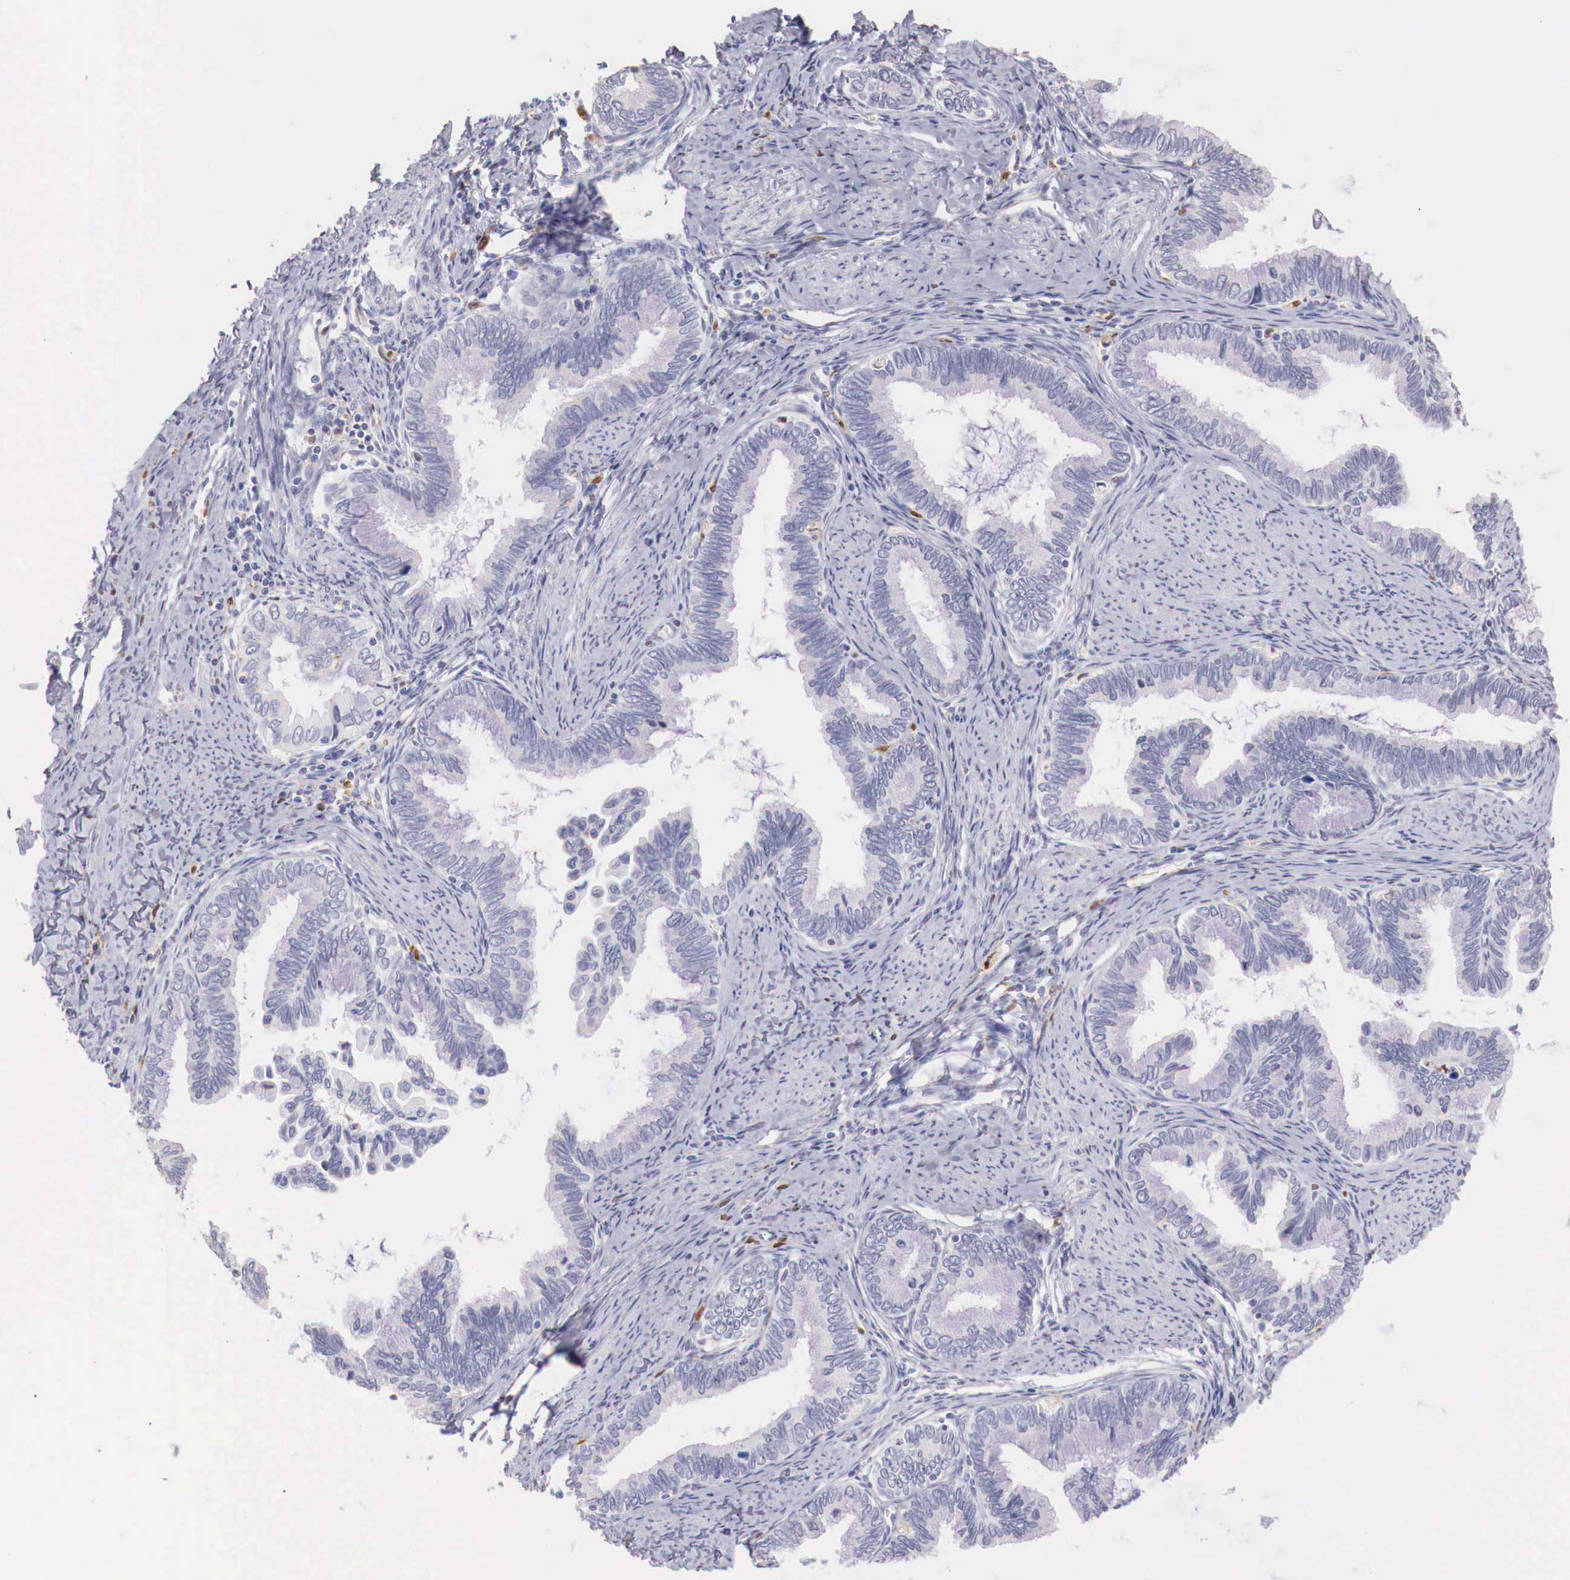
{"staining": {"intensity": "negative", "quantity": "none", "location": "none"}, "tissue": "cervical cancer", "cell_type": "Tumor cells", "image_type": "cancer", "snomed": [{"axis": "morphology", "description": "Adenocarcinoma, NOS"}, {"axis": "topography", "description": "Cervix"}], "caption": "High power microscopy photomicrograph of an immunohistochemistry (IHC) image of cervical adenocarcinoma, revealing no significant expression in tumor cells.", "gene": "RENBP", "patient": {"sex": "female", "age": 49}}